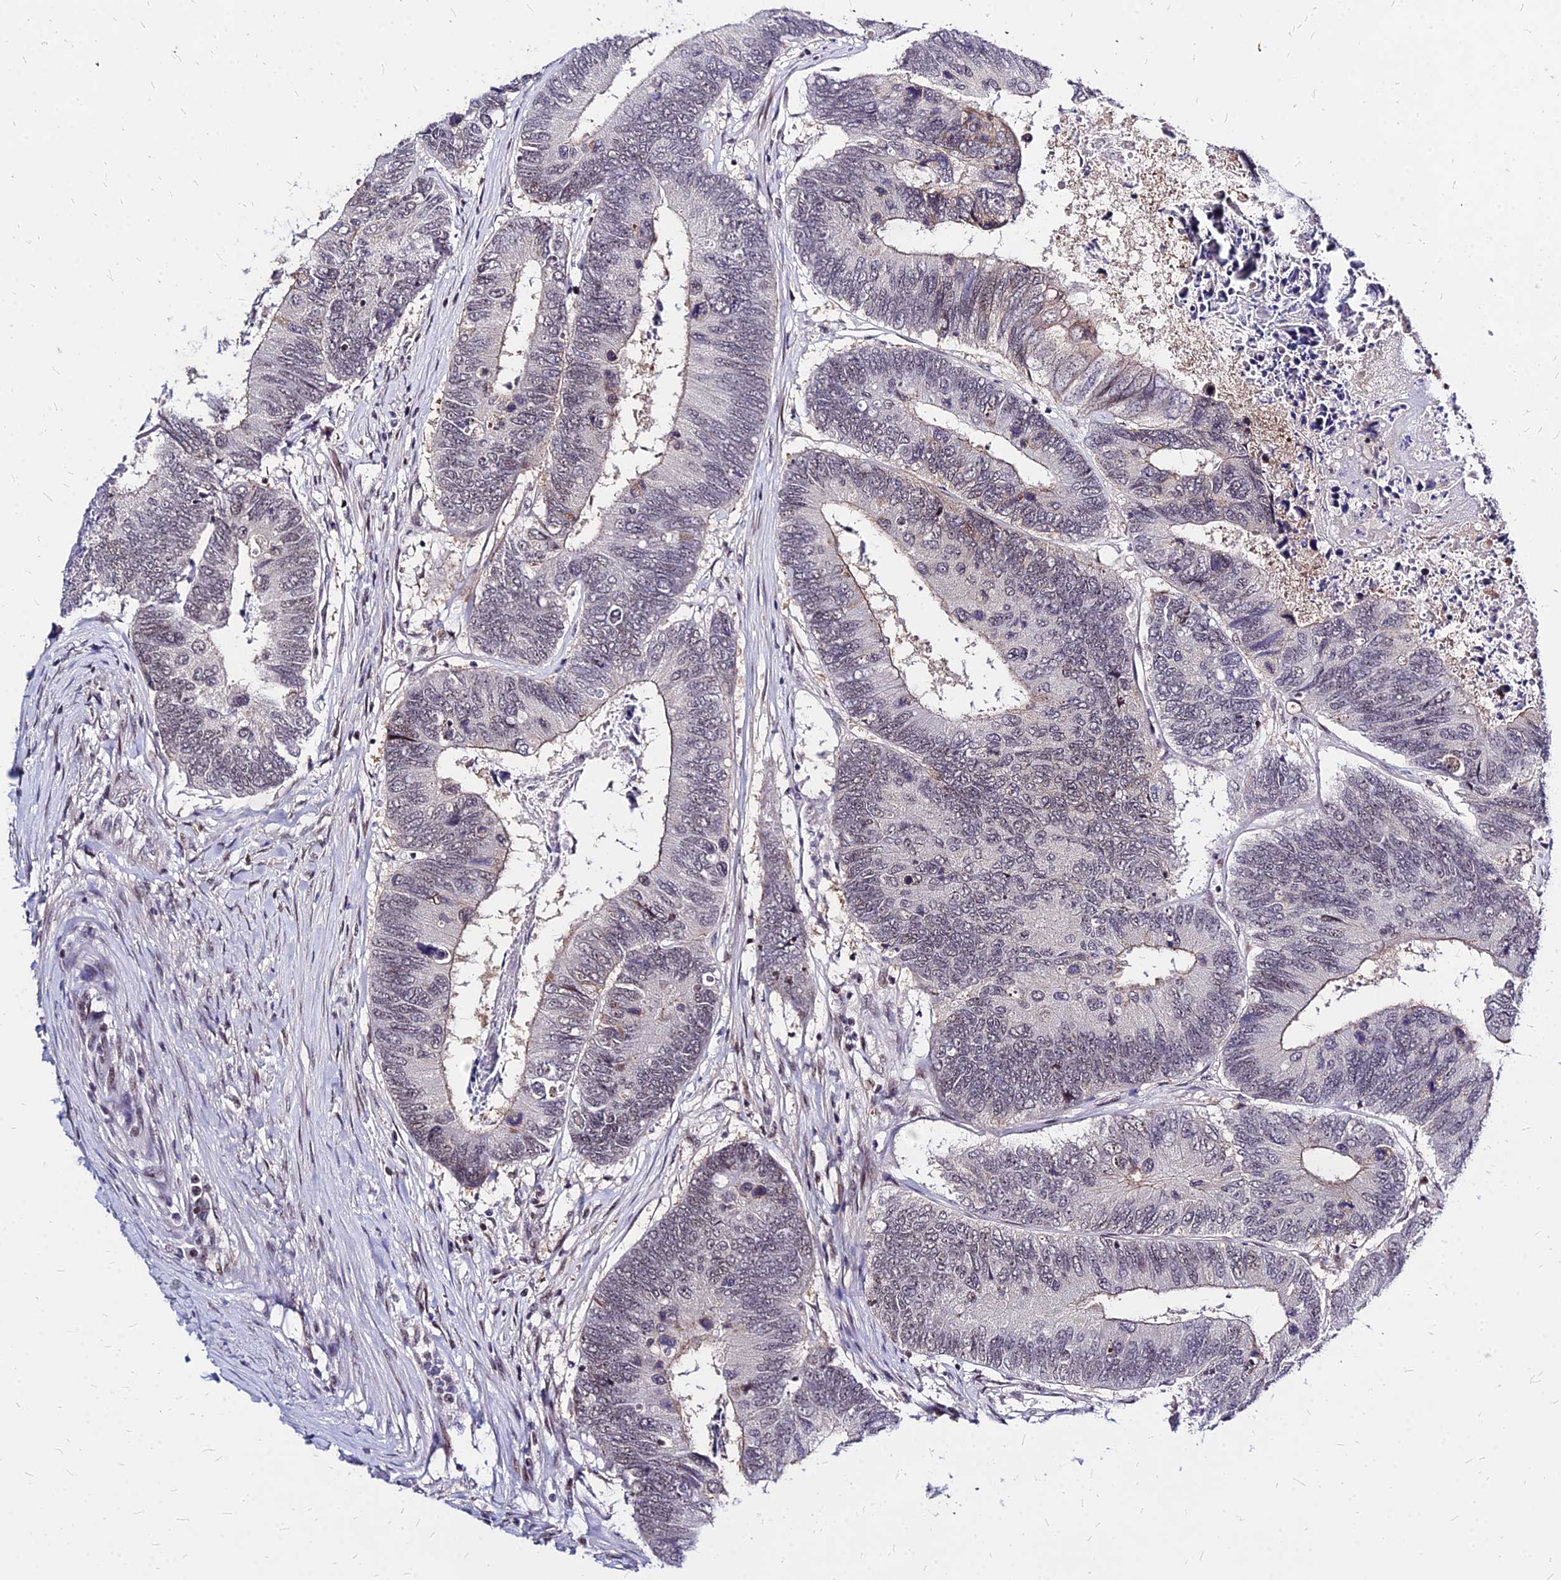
{"staining": {"intensity": "moderate", "quantity": "<25%", "location": "cytoplasmic/membranous"}, "tissue": "colorectal cancer", "cell_type": "Tumor cells", "image_type": "cancer", "snomed": [{"axis": "morphology", "description": "Adenocarcinoma, NOS"}, {"axis": "topography", "description": "Colon"}], "caption": "Colorectal adenocarcinoma was stained to show a protein in brown. There is low levels of moderate cytoplasmic/membranous positivity in approximately <25% of tumor cells.", "gene": "DDX55", "patient": {"sex": "female", "age": 67}}